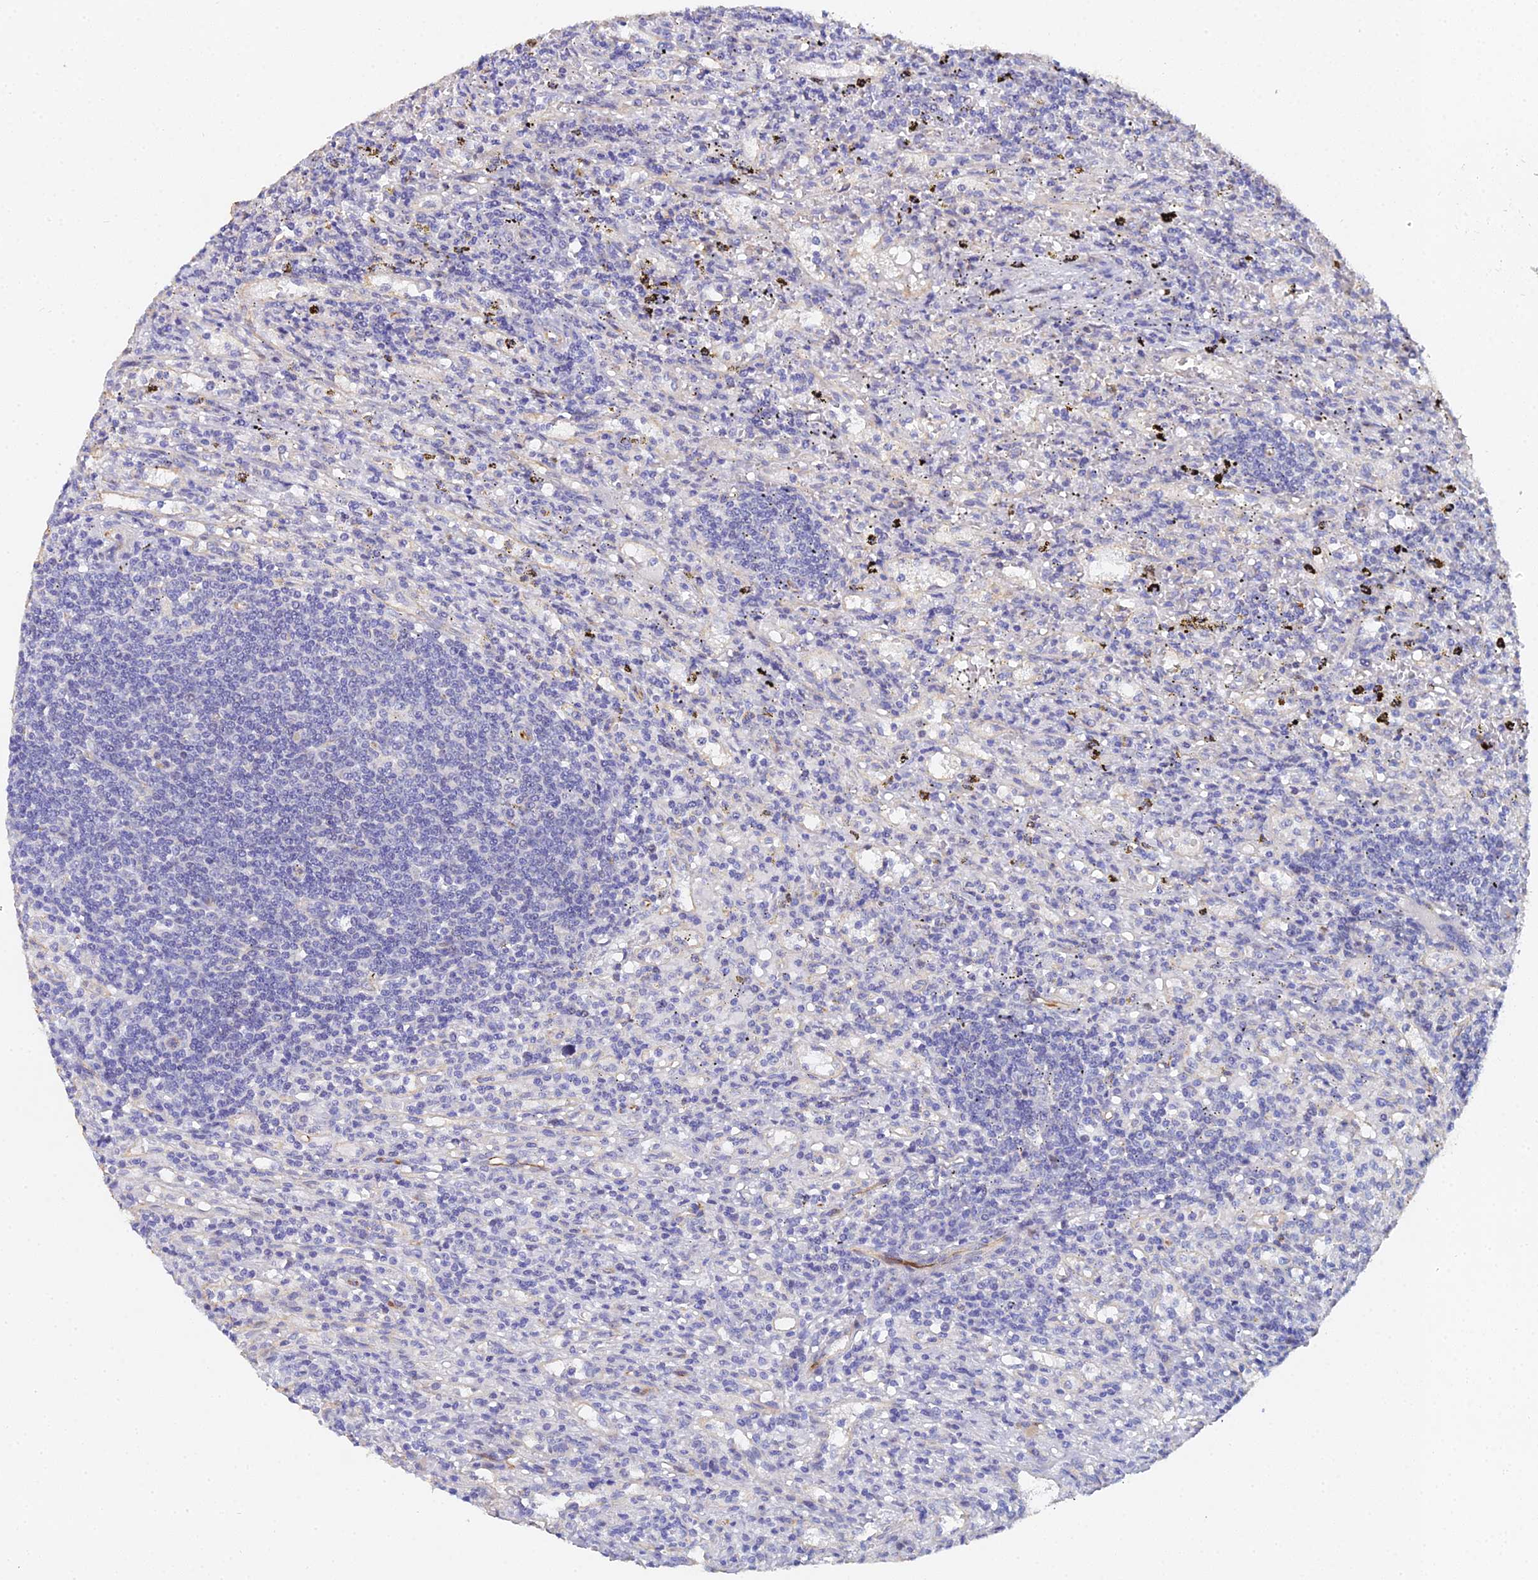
{"staining": {"intensity": "negative", "quantity": "none", "location": "none"}, "tissue": "lymphoma", "cell_type": "Tumor cells", "image_type": "cancer", "snomed": [{"axis": "morphology", "description": "Malignant lymphoma, non-Hodgkin's type, Low grade"}, {"axis": "topography", "description": "Spleen"}], "caption": "This is an IHC photomicrograph of human low-grade malignant lymphoma, non-Hodgkin's type. There is no expression in tumor cells.", "gene": "ENSG00000268674", "patient": {"sex": "male", "age": 76}}